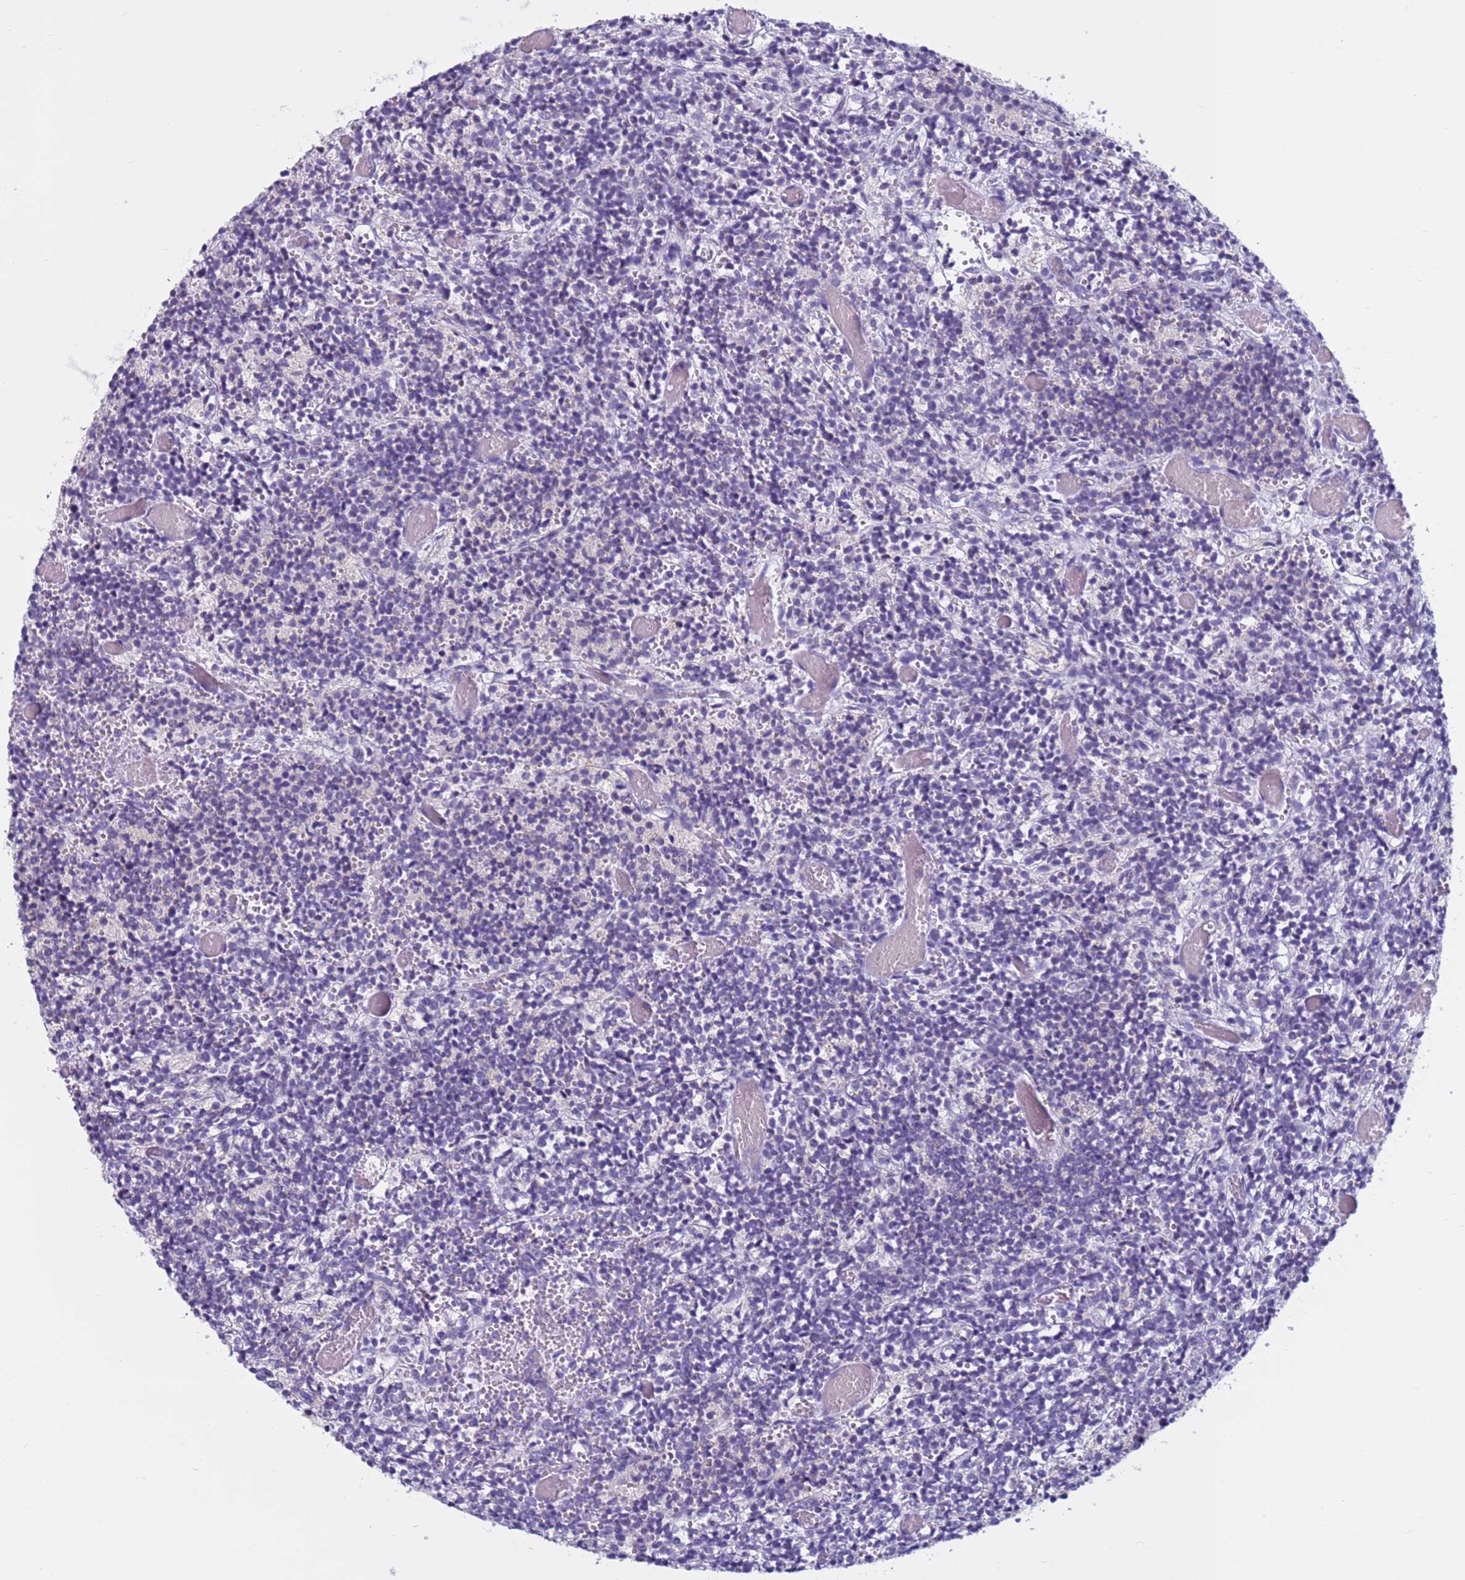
{"staining": {"intensity": "negative", "quantity": "none", "location": "none"}, "tissue": "glioma", "cell_type": "Tumor cells", "image_type": "cancer", "snomed": [{"axis": "morphology", "description": "Glioma, malignant, Low grade"}, {"axis": "topography", "description": "Brain"}], "caption": "The IHC histopathology image has no significant positivity in tumor cells of low-grade glioma (malignant) tissue.", "gene": "CDK2AP2", "patient": {"sex": "female", "age": 1}}